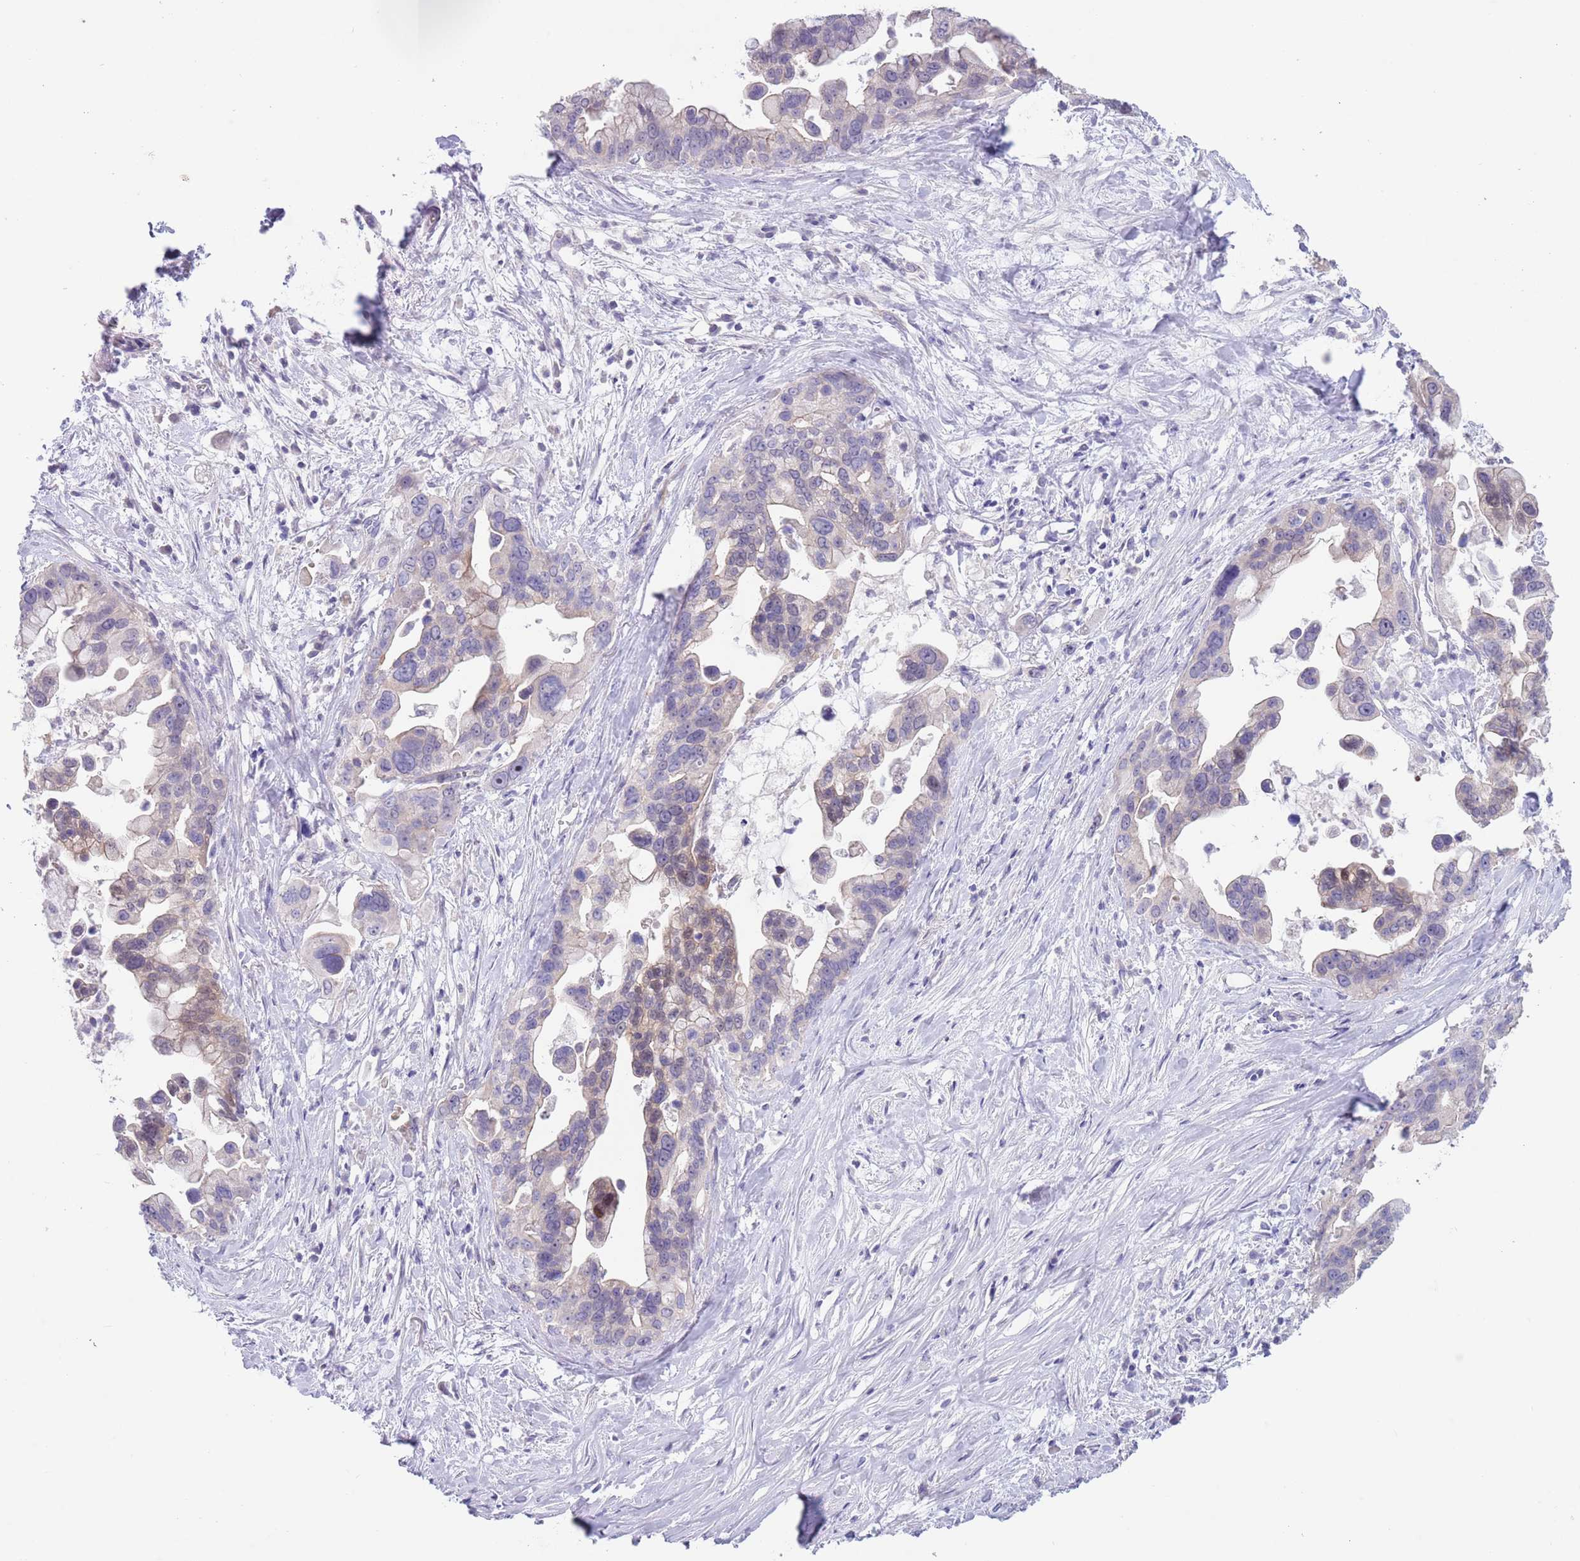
{"staining": {"intensity": "negative", "quantity": "none", "location": "none"}, "tissue": "pancreatic cancer", "cell_type": "Tumor cells", "image_type": "cancer", "snomed": [{"axis": "morphology", "description": "Adenocarcinoma, NOS"}, {"axis": "topography", "description": "Pancreas"}], "caption": "Tumor cells show no significant protein positivity in pancreatic cancer (adenocarcinoma). (Brightfield microscopy of DAB immunohistochemistry (IHC) at high magnification).", "gene": "ZNF14", "patient": {"sex": "female", "age": 83}}